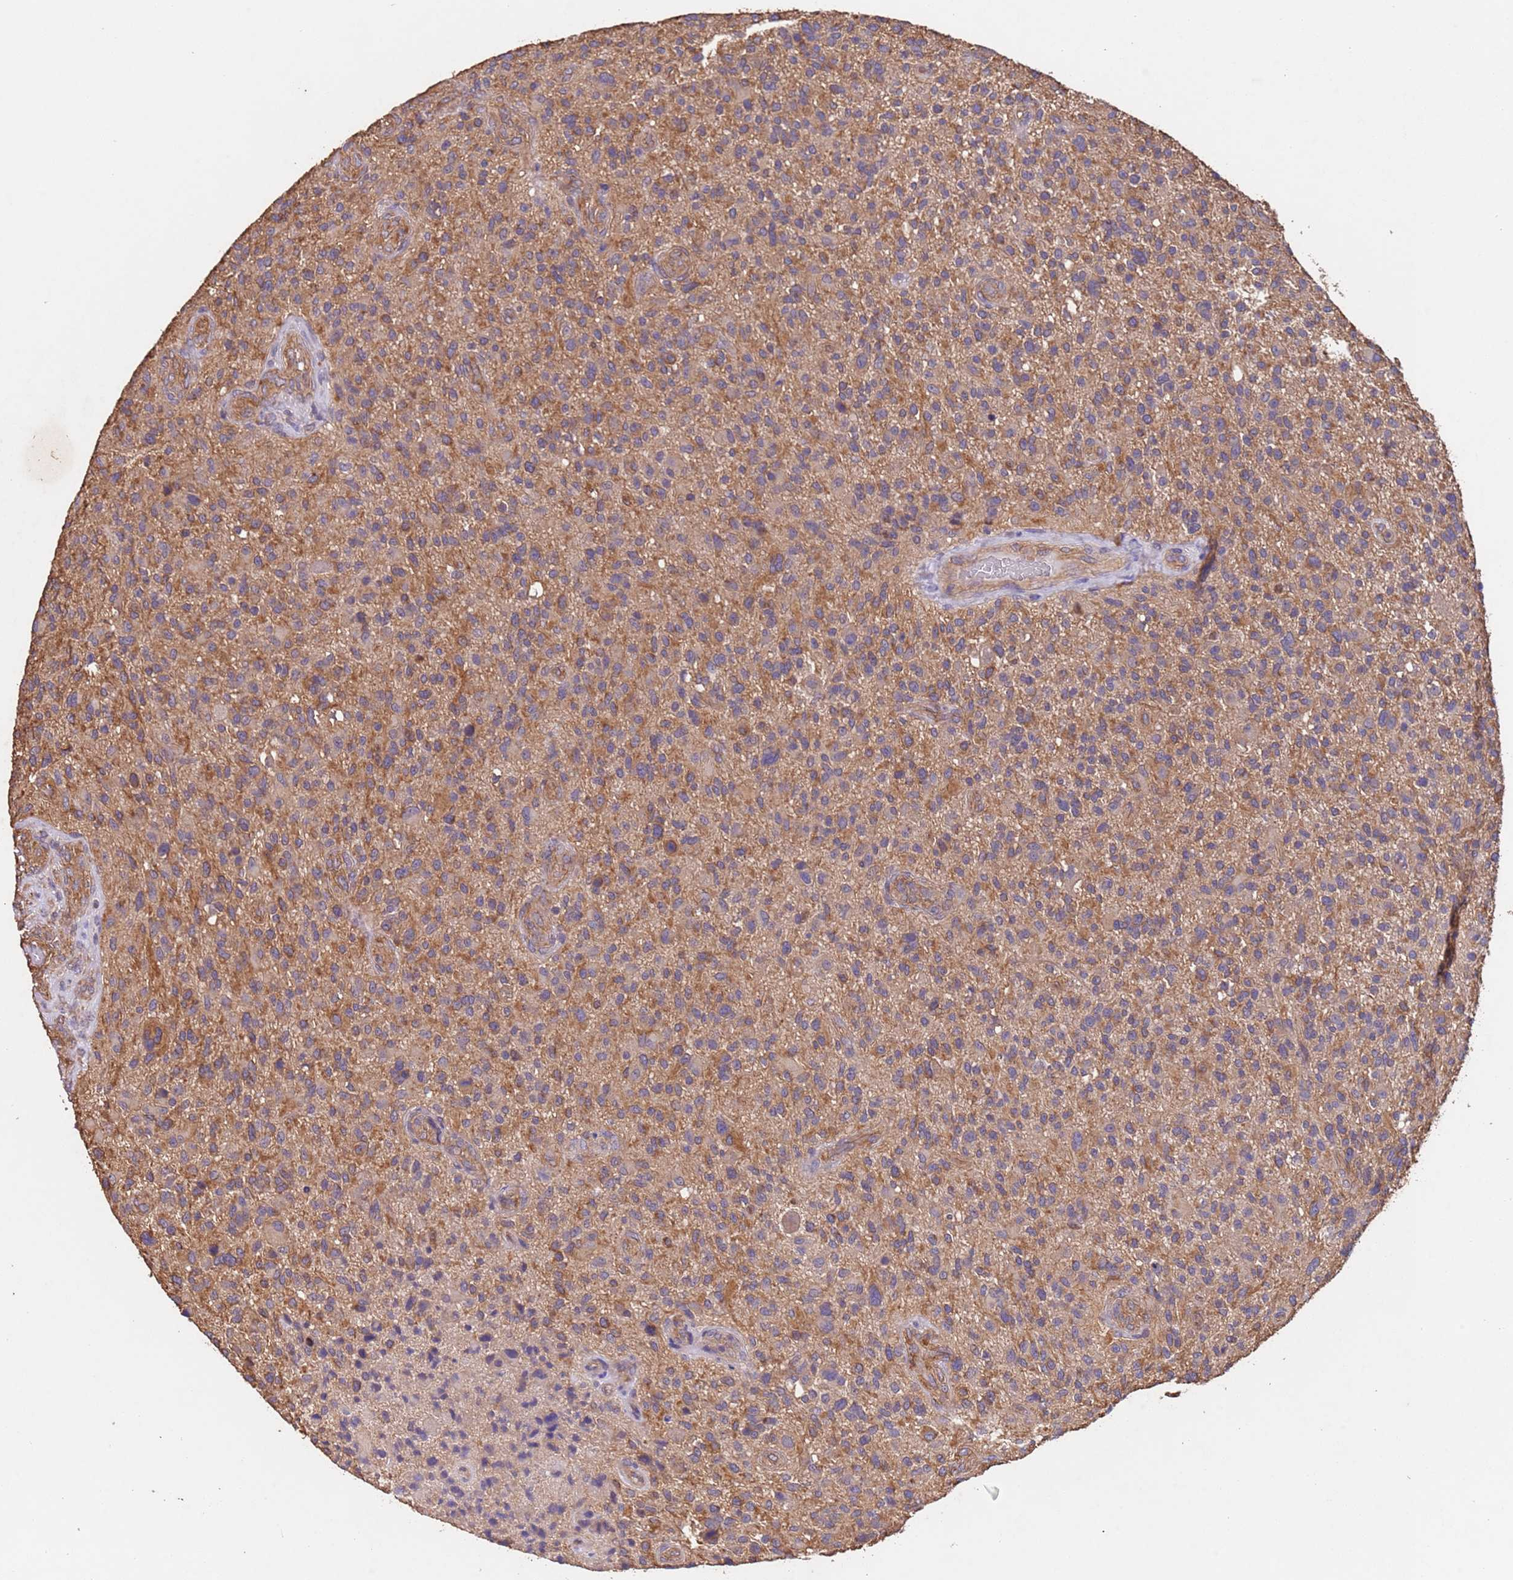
{"staining": {"intensity": "moderate", "quantity": "<25%", "location": "cytoplasmic/membranous"}, "tissue": "glioma", "cell_type": "Tumor cells", "image_type": "cancer", "snomed": [{"axis": "morphology", "description": "Glioma, malignant, High grade"}, {"axis": "topography", "description": "Brain"}], "caption": "Malignant glioma (high-grade) stained for a protein (brown) displays moderate cytoplasmic/membranous positive positivity in about <25% of tumor cells.", "gene": "MTX3", "patient": {"sex": "male", "age": 47}}